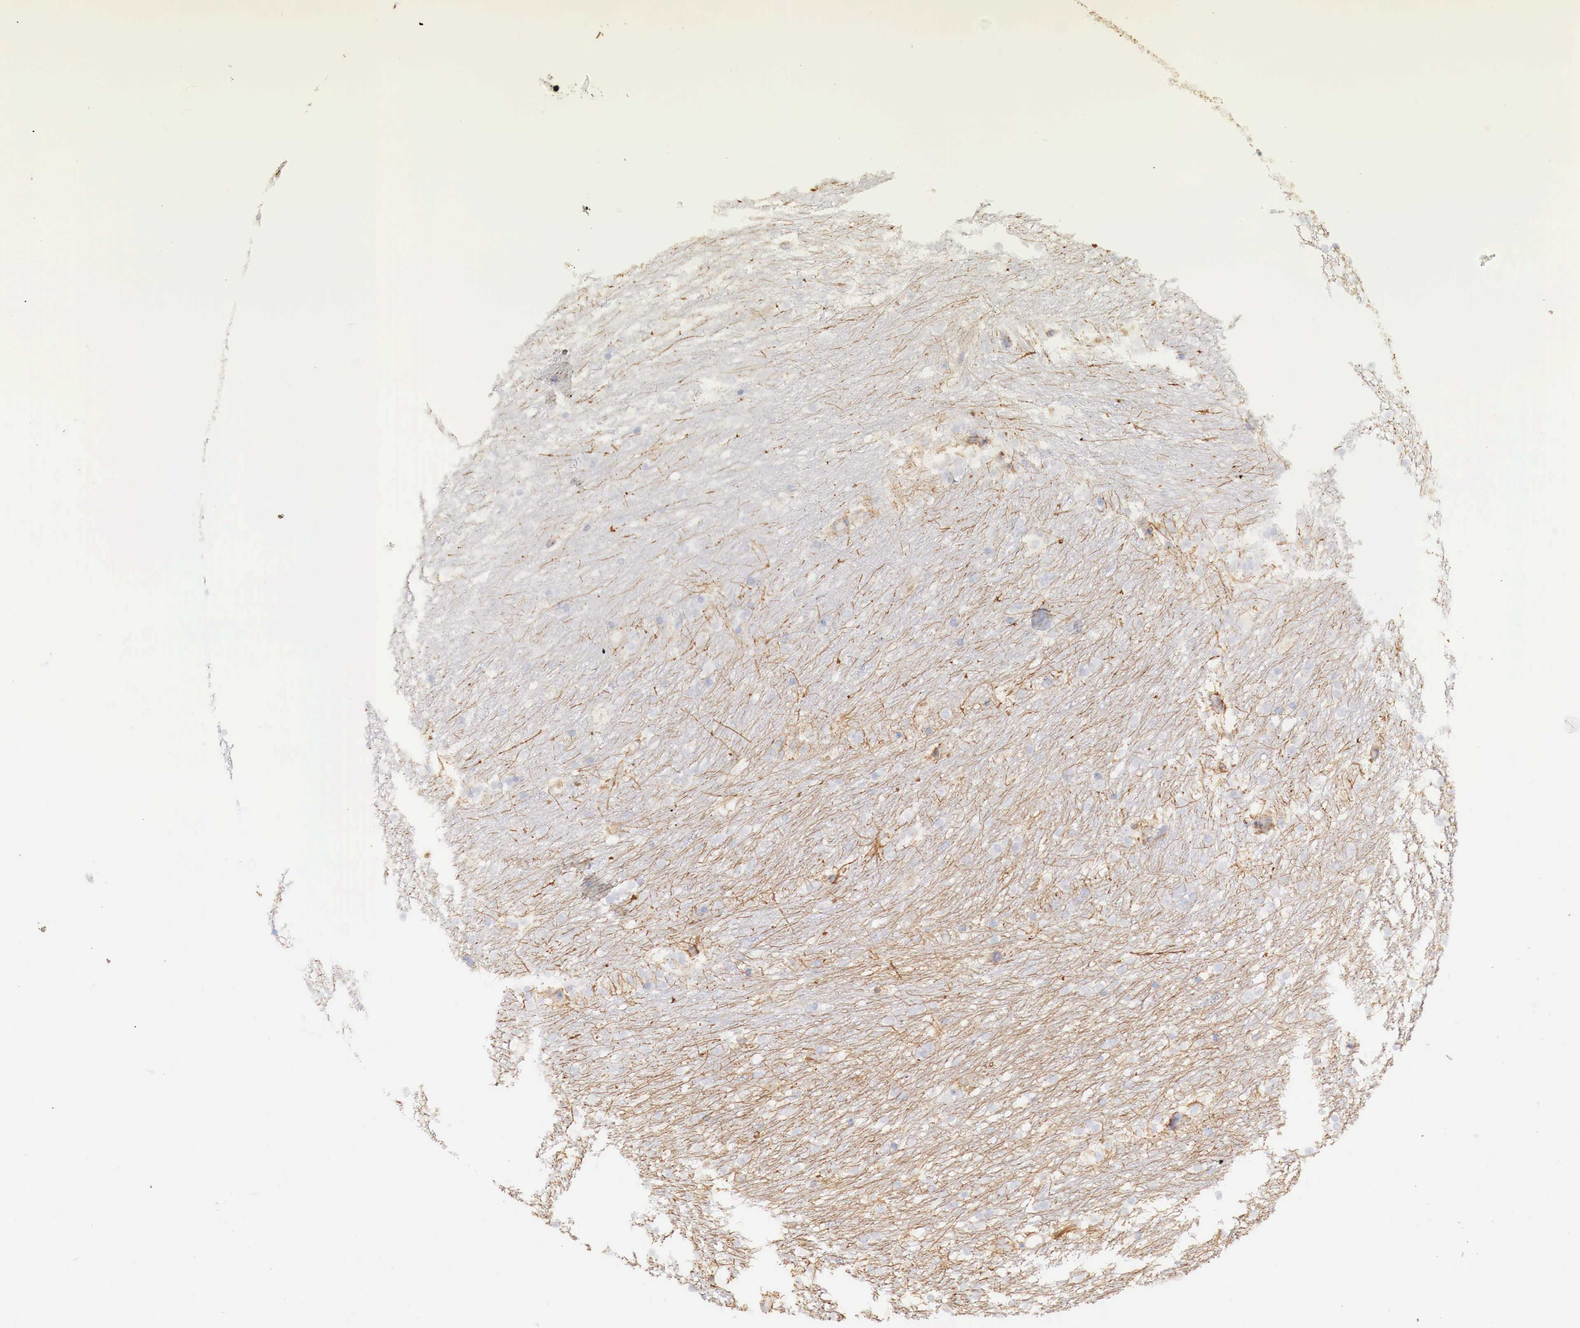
{"staining": {"intensity": "negative", "quantity": "none", "location": "none"}, "tissue": "caudate", "cell_type": "Glial cells", "image_type": "normal", "snomed": [{"axis": "morphology", "description": "Normal tissue, NOS"}, {"axis": "topography", "description": "Lateral ventricle wall"}], "caption": "Protein analysis of unremarkable caudate exhibits no significant staining in glial cells.", "gene": "KLHDC7B", "patient": {"sex": "female", "age": 19}}